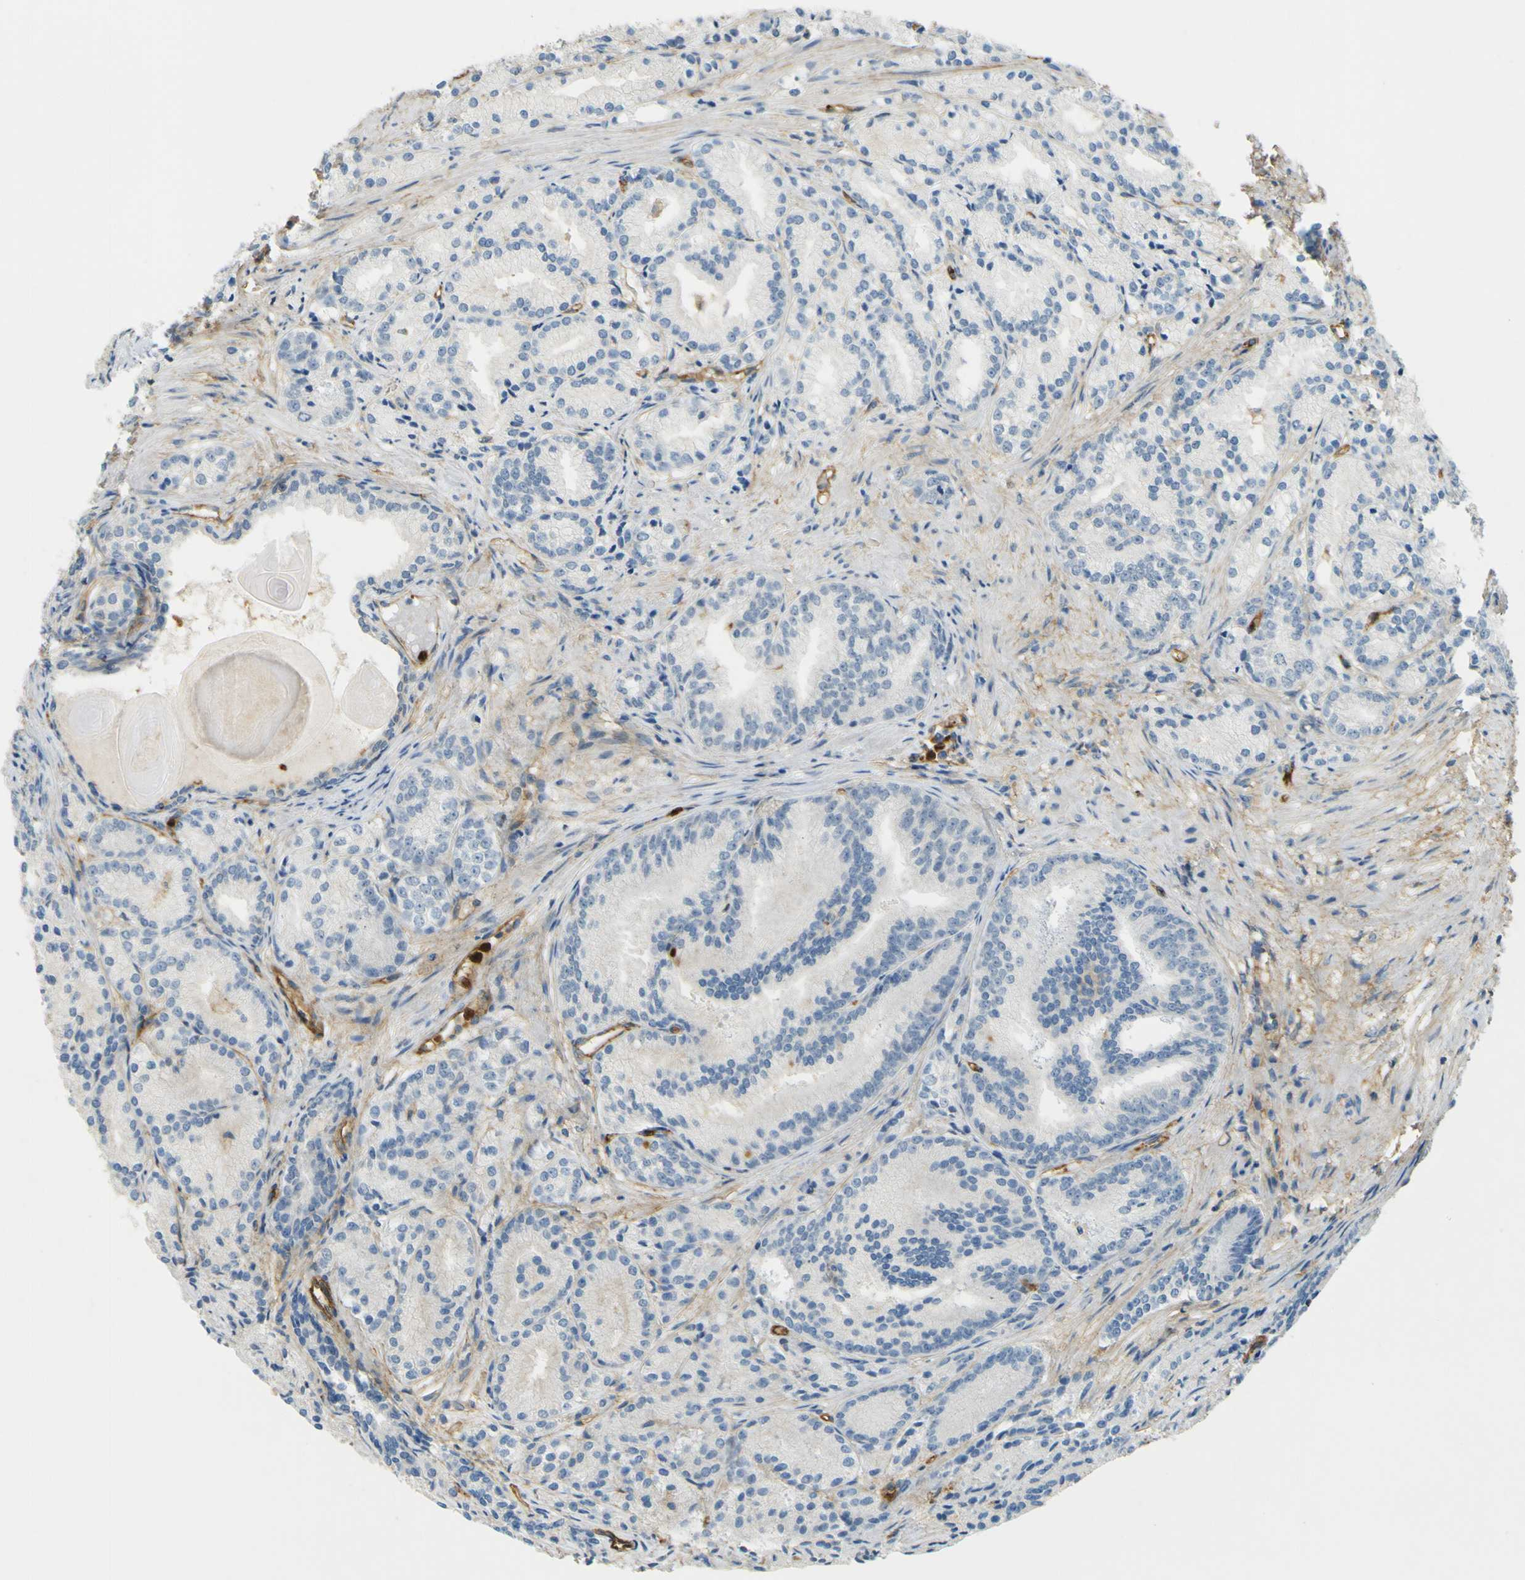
{"staining": {"intensity": "negative", "quantity": "none", "location": "none"}, "tissue": "prostate cancer", "cell_type": "Tumor cells", "image_type": "cancer", "snomed": [{"axis": "morphology", "description": "Adenocarcinoma, Low grade"}, {"axis": "topography", "description": "Prostate"}], "caption": "Tumor cells show no significant protein expression in prostate cancer. (DAB (3,3'-diaminobenzidine) IHC with hematoxylin counter stain).", "gene": "PLXDC1", "patient": {"sex": "male", "age": 72}}